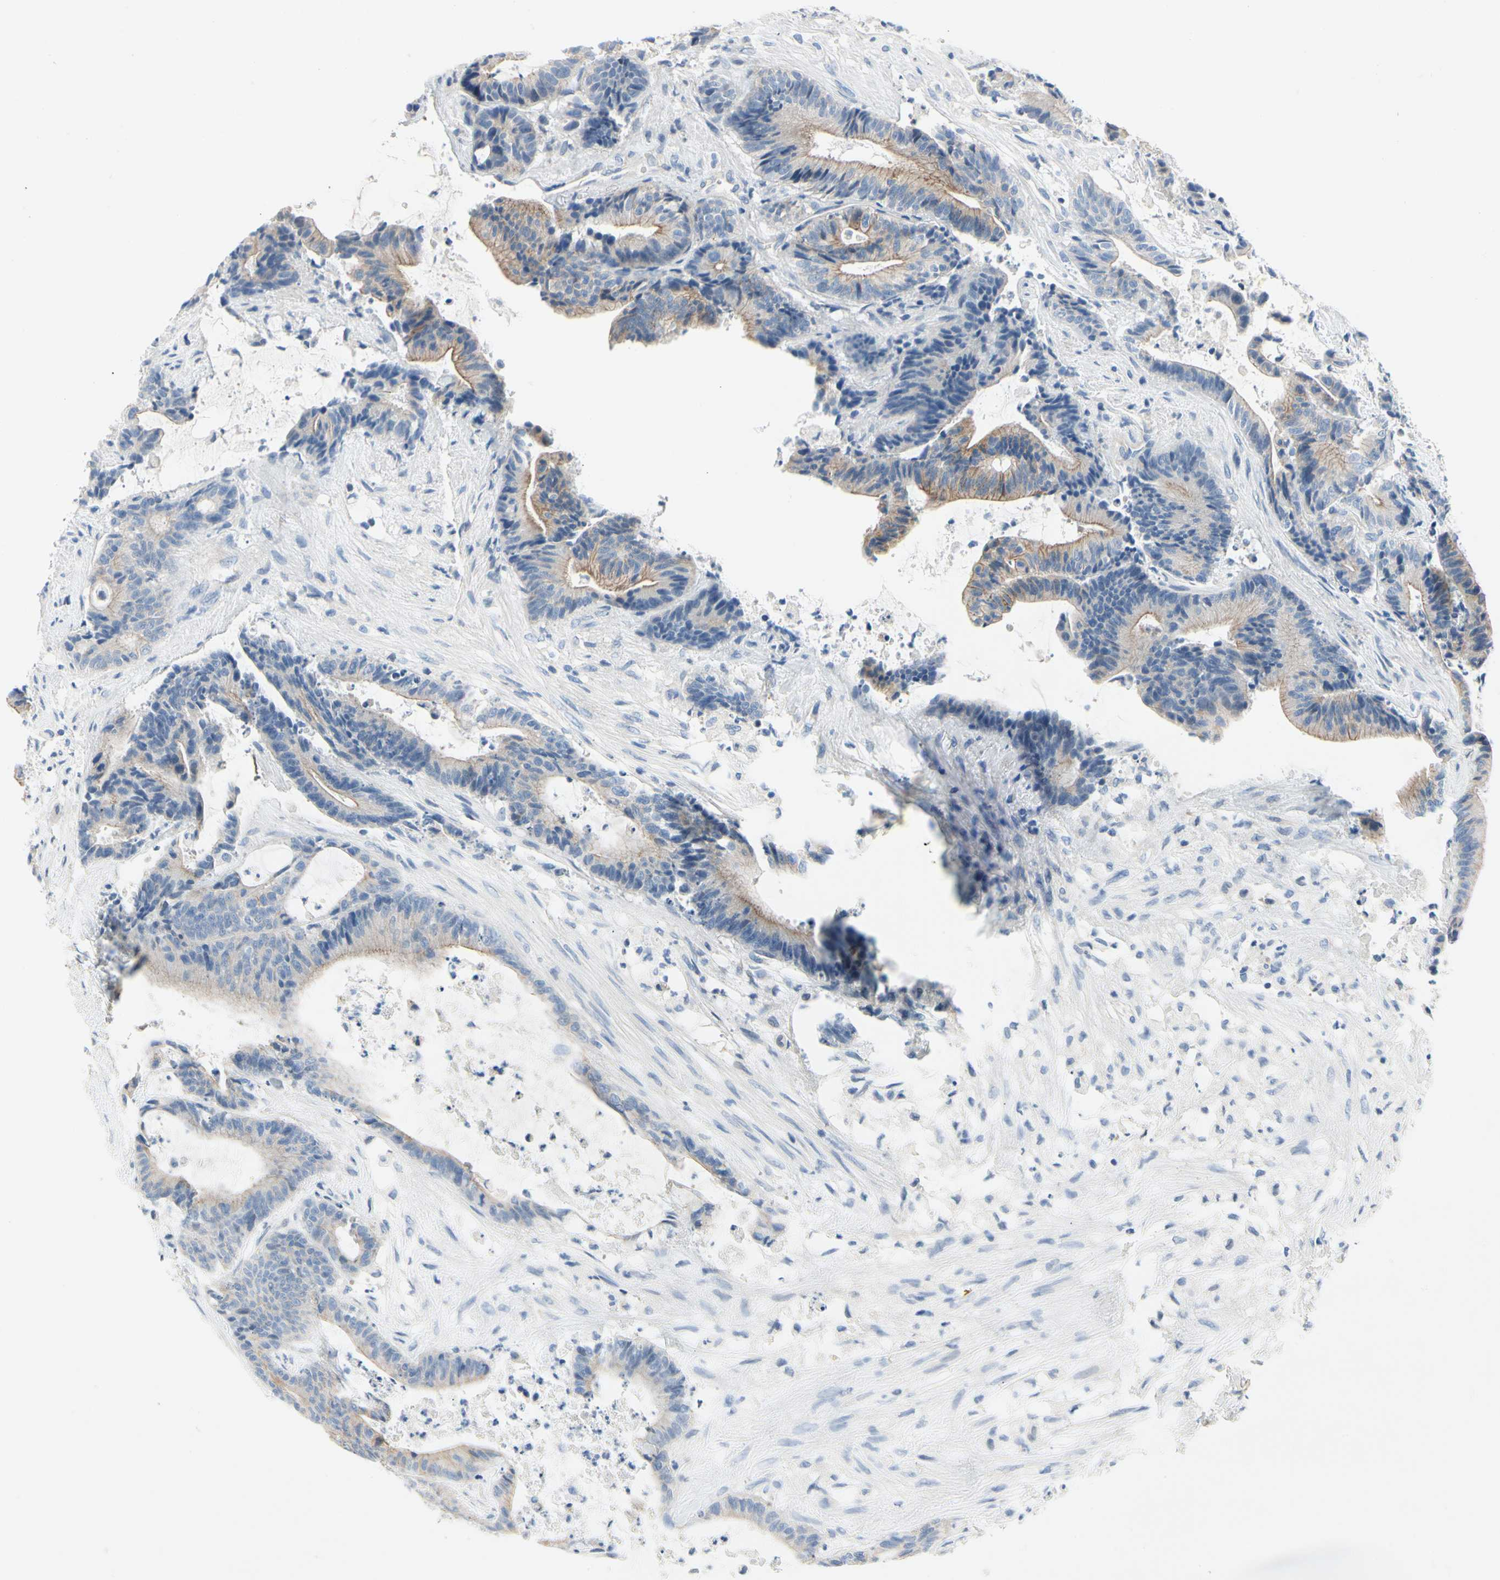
{"staining": {"intensity": "moderate", "quantity": "25%-75%", "location": "cytoplasmic/membranous"}, "tissue": "colorectal cancer", "cell_type": "Tumor cells", "image_type": "cancer", "snomed": [{"axis": "morphology", "description": "Adenocarcinoma, NOS"}, {"axis": "topography", "description": "Colon"}], "caption": "There is medium levels of moderate cytoplasmic/membranous expression in tumor cells of colorectal cancer (adenocarcinoma), as demonstrated by immunohistochemical staining (brown color).", "gene": "CA14", "patient": {"sex": "female", "age": 84}}